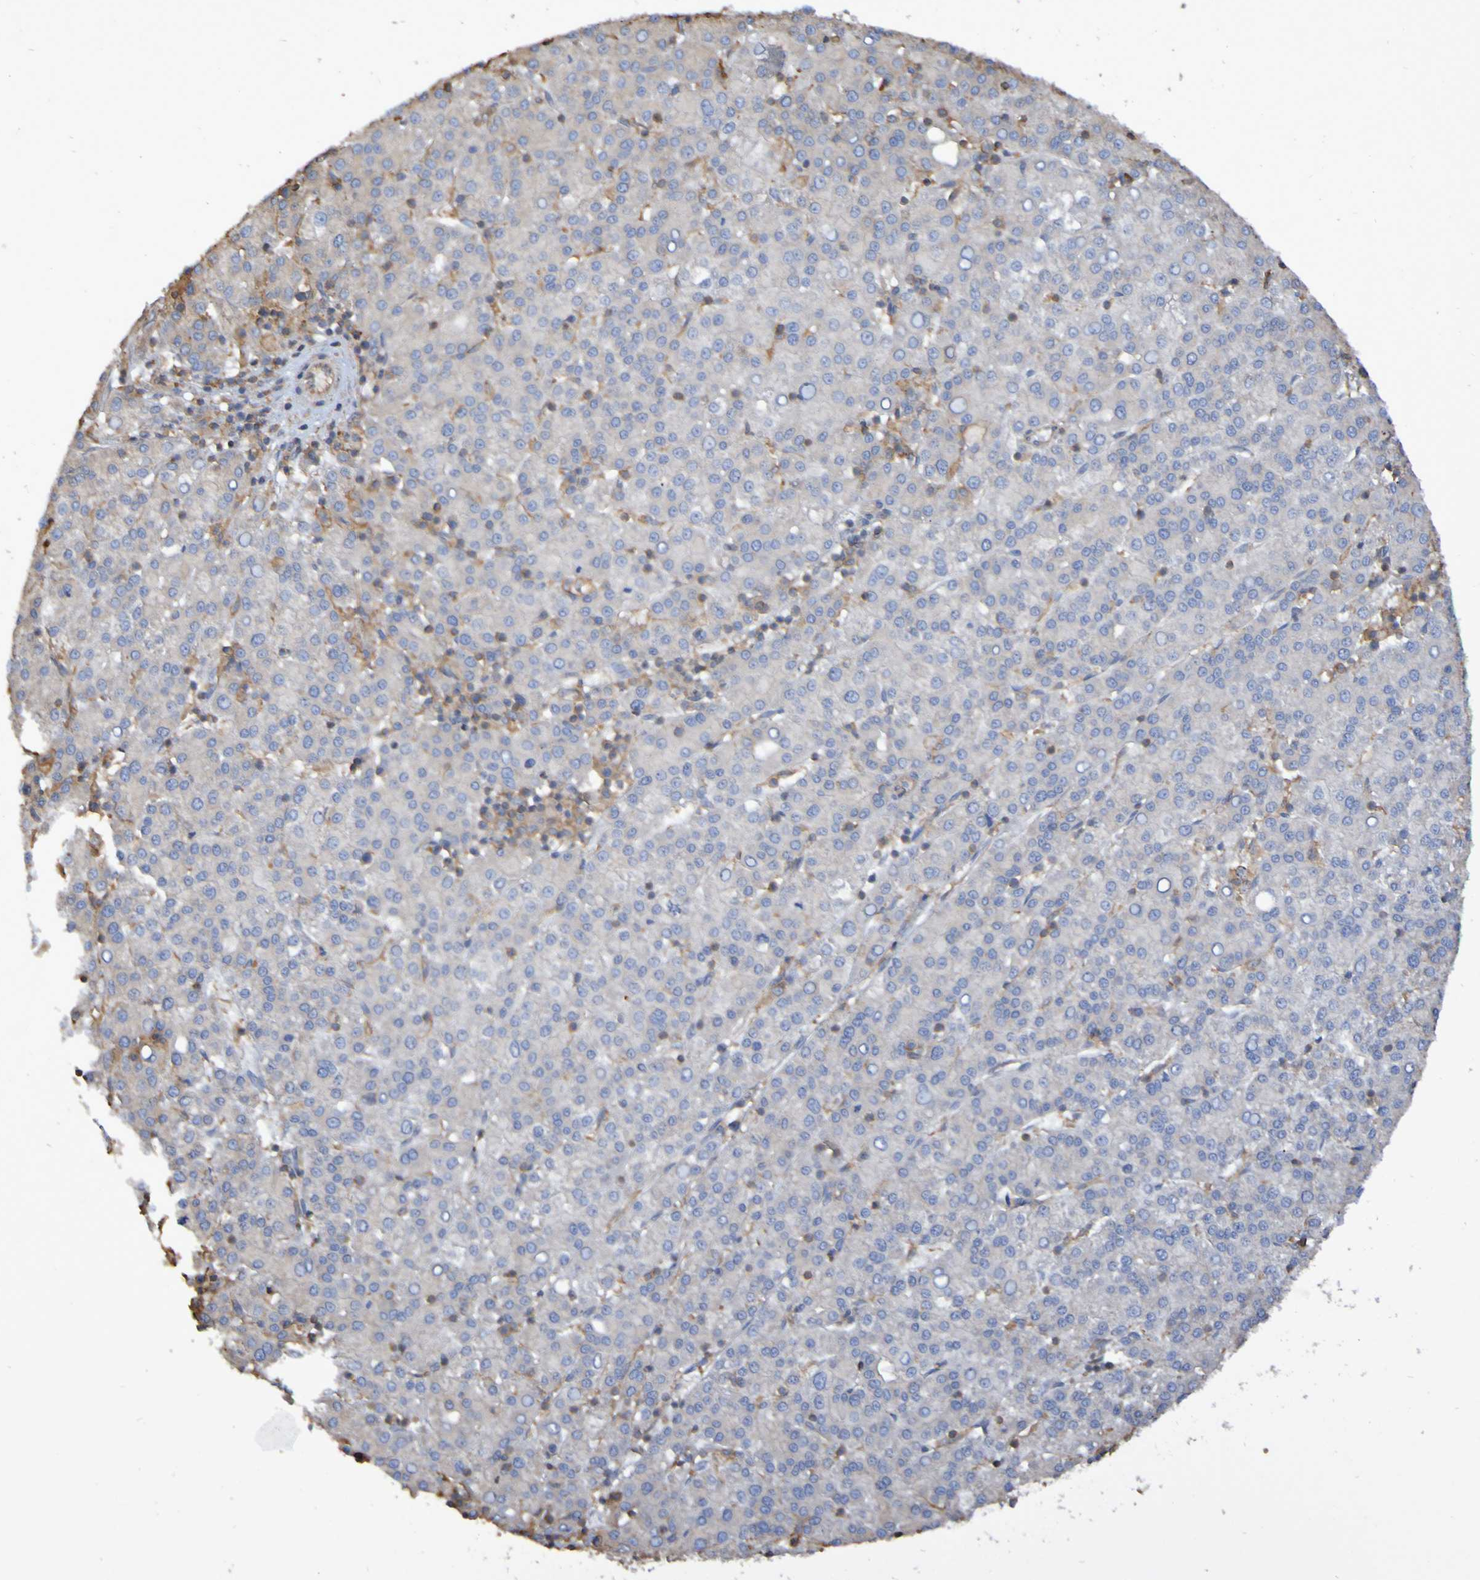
{"staining": {"intensity": "negative", "quantity": "none", "location": "none"}, "tissue": "liver cancer", "cell_type": "Tumor cells", "image_type": "cancer", "snomed": [{"axis": "morphology", "description": "Carcinoma, Hepatocellular, NOS"}, {"axis": "topography", "description": "Liver"}], "caption": "Immunohistochemistry of human liver cancer (hepatocellular carcinoma) displays no expression in tumor cells.", "gene": "SYNJ1", "patient": {"sex": "female", "age": 58}}